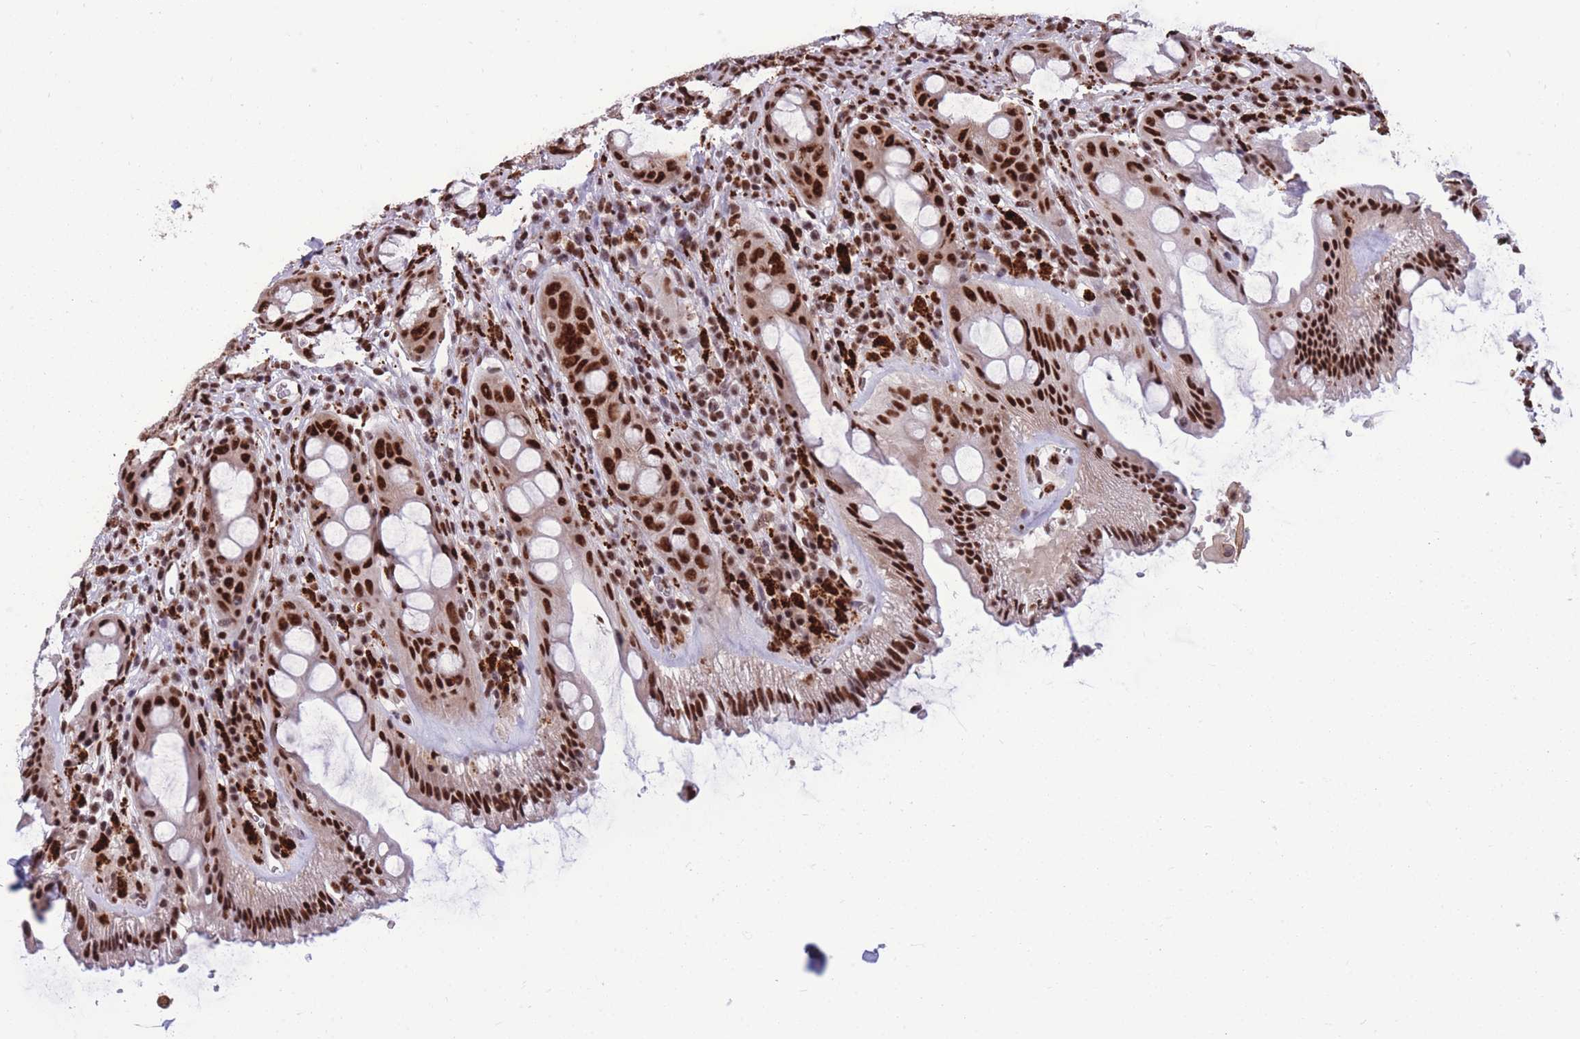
{"staining": {"intensity": "strong", "quantity": ">75%", "location": "nuclear"}, "tissue": "rectum", "cell_type": "Glandular cells", "image_type": "normal", "snomed": [{"axis": "morphology", "description": "Normal tissue, NOS"}, {"axis": "topography", "description": "Rectum"}], "caption": "Glandular cells demonstrate strong nuclear staining in about >75% of cells in unremarkable rectum.", "gene": "PRPF19", "patient": {"sex": "female", "age": 57}}